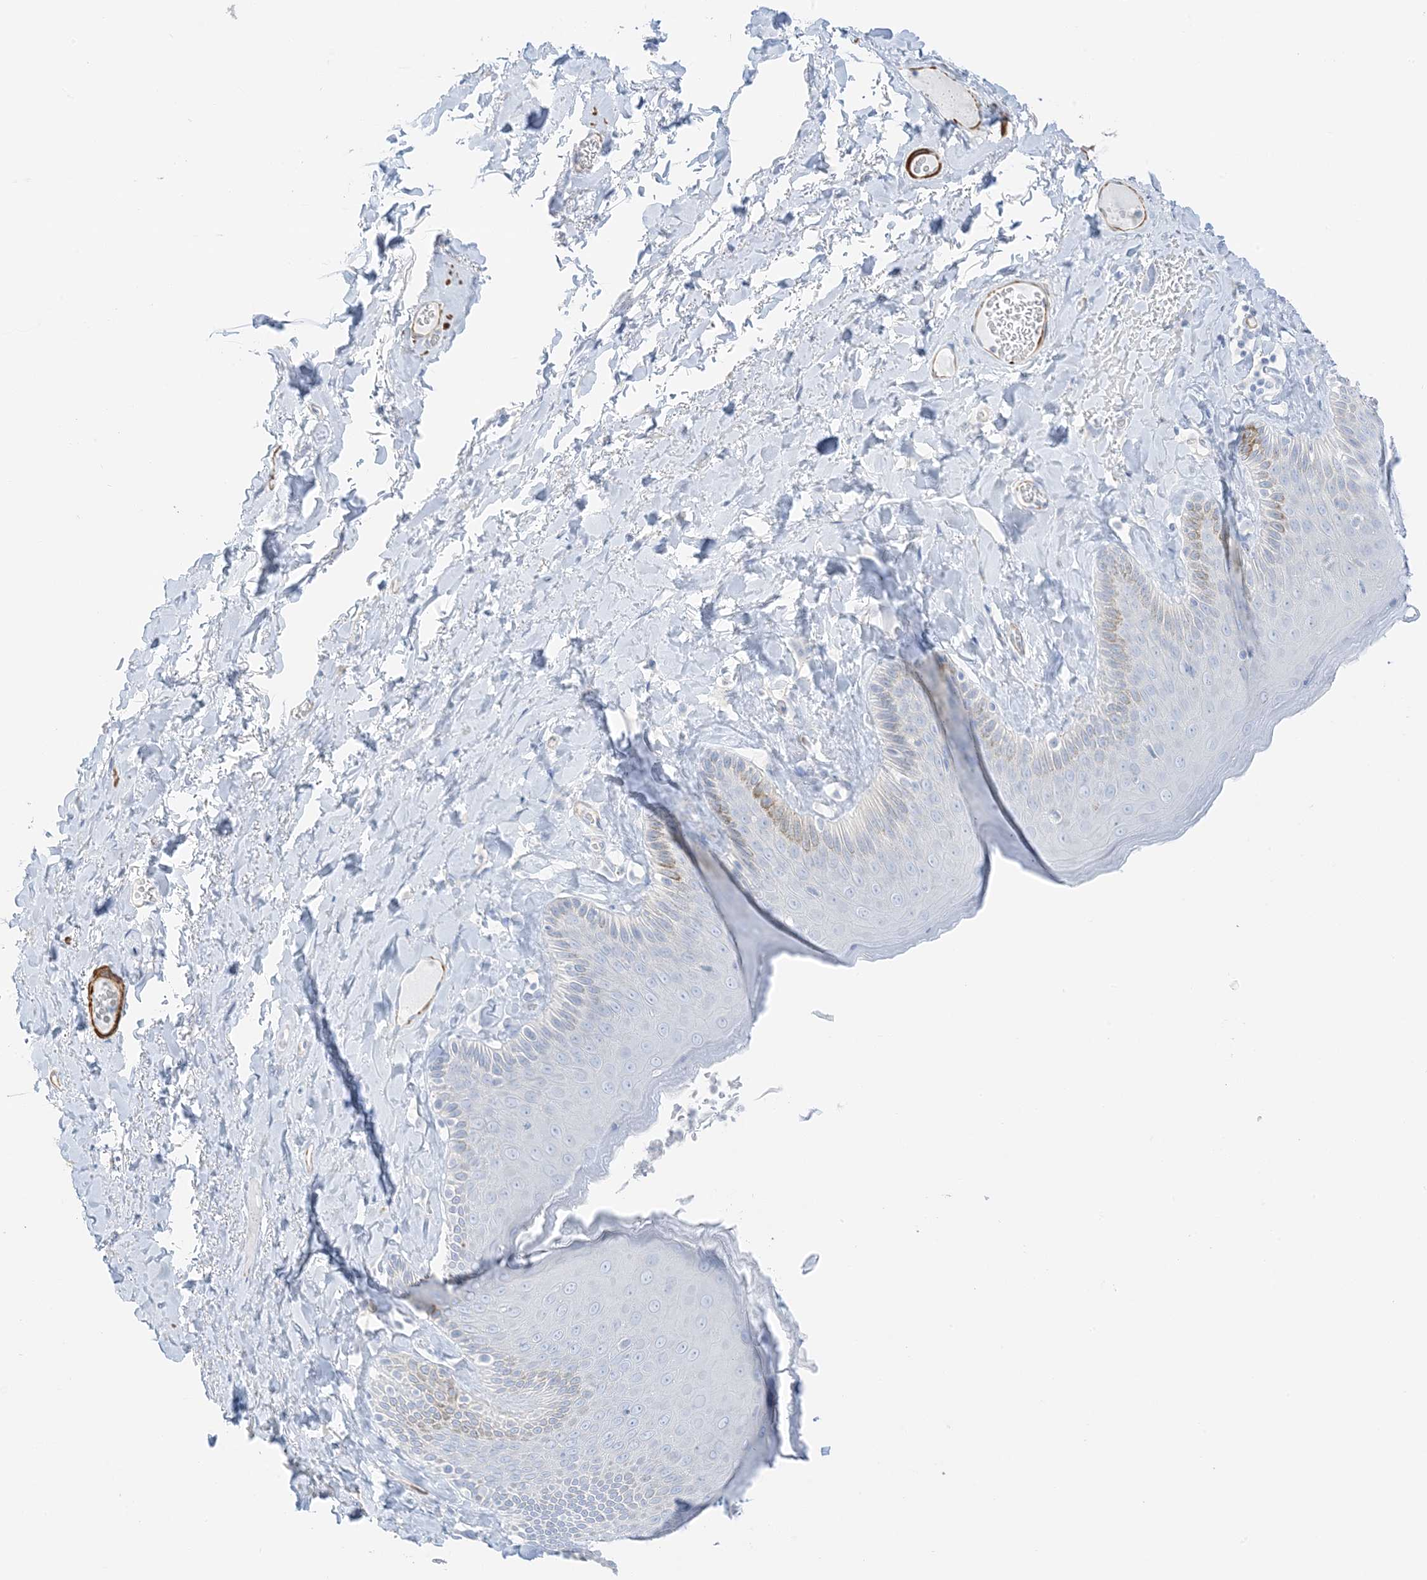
{"staining": {"intensity": "weak", "quantity": "<25%", "location": "cytoplasmic/membranous"}, "tissue": "skin", "cell_type": "Epidermal cells", "image_type": "normal", "snomed": [{"axis": "morphology", "description": "Normal tissue, NOS"}, {"axis": "topography", "description": "Anal"}], "caption": "The micrograph reveals no staining of epidermal cells in unremarkable skin.", "gene": "SLC22A13", "patient": {"sex": "male", "age": 69}}